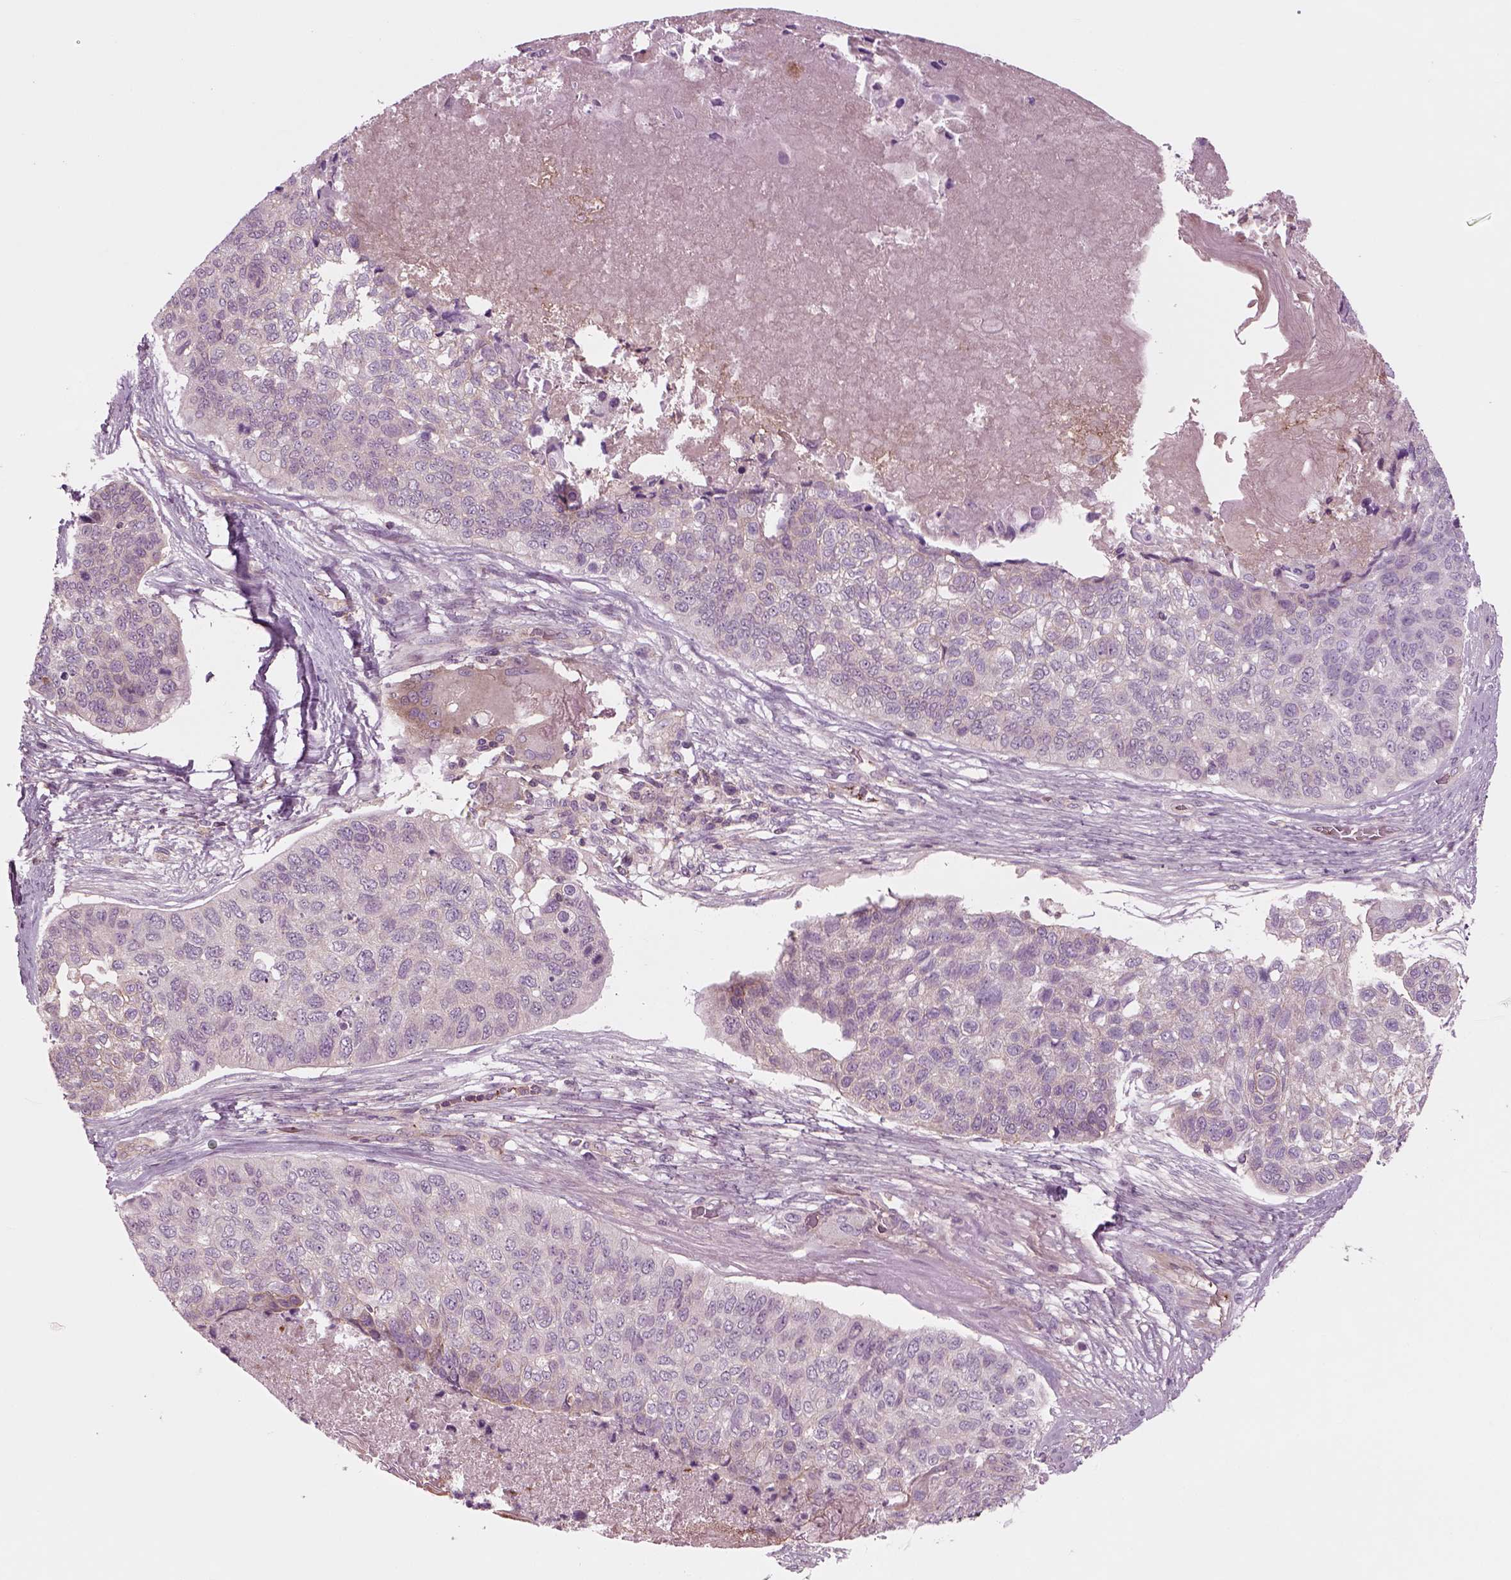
{"staining": {"intensity": "negative", "quantity": "none", "location": "none"}, "tissue": "lung cancer", "cell_type": "Tumor cells", "image_type": "cancer", "snomed": [{"axis": "morphology", "description": "Squamous cell carcinoma, NOS"}, {"axis": "topography", "description": "Lung"}], "caption": "Tumor cells show no significant protein positivity in lung cancer.", "gene": "SLC2A3", "patient": {"sex": "male", "age": 69}}